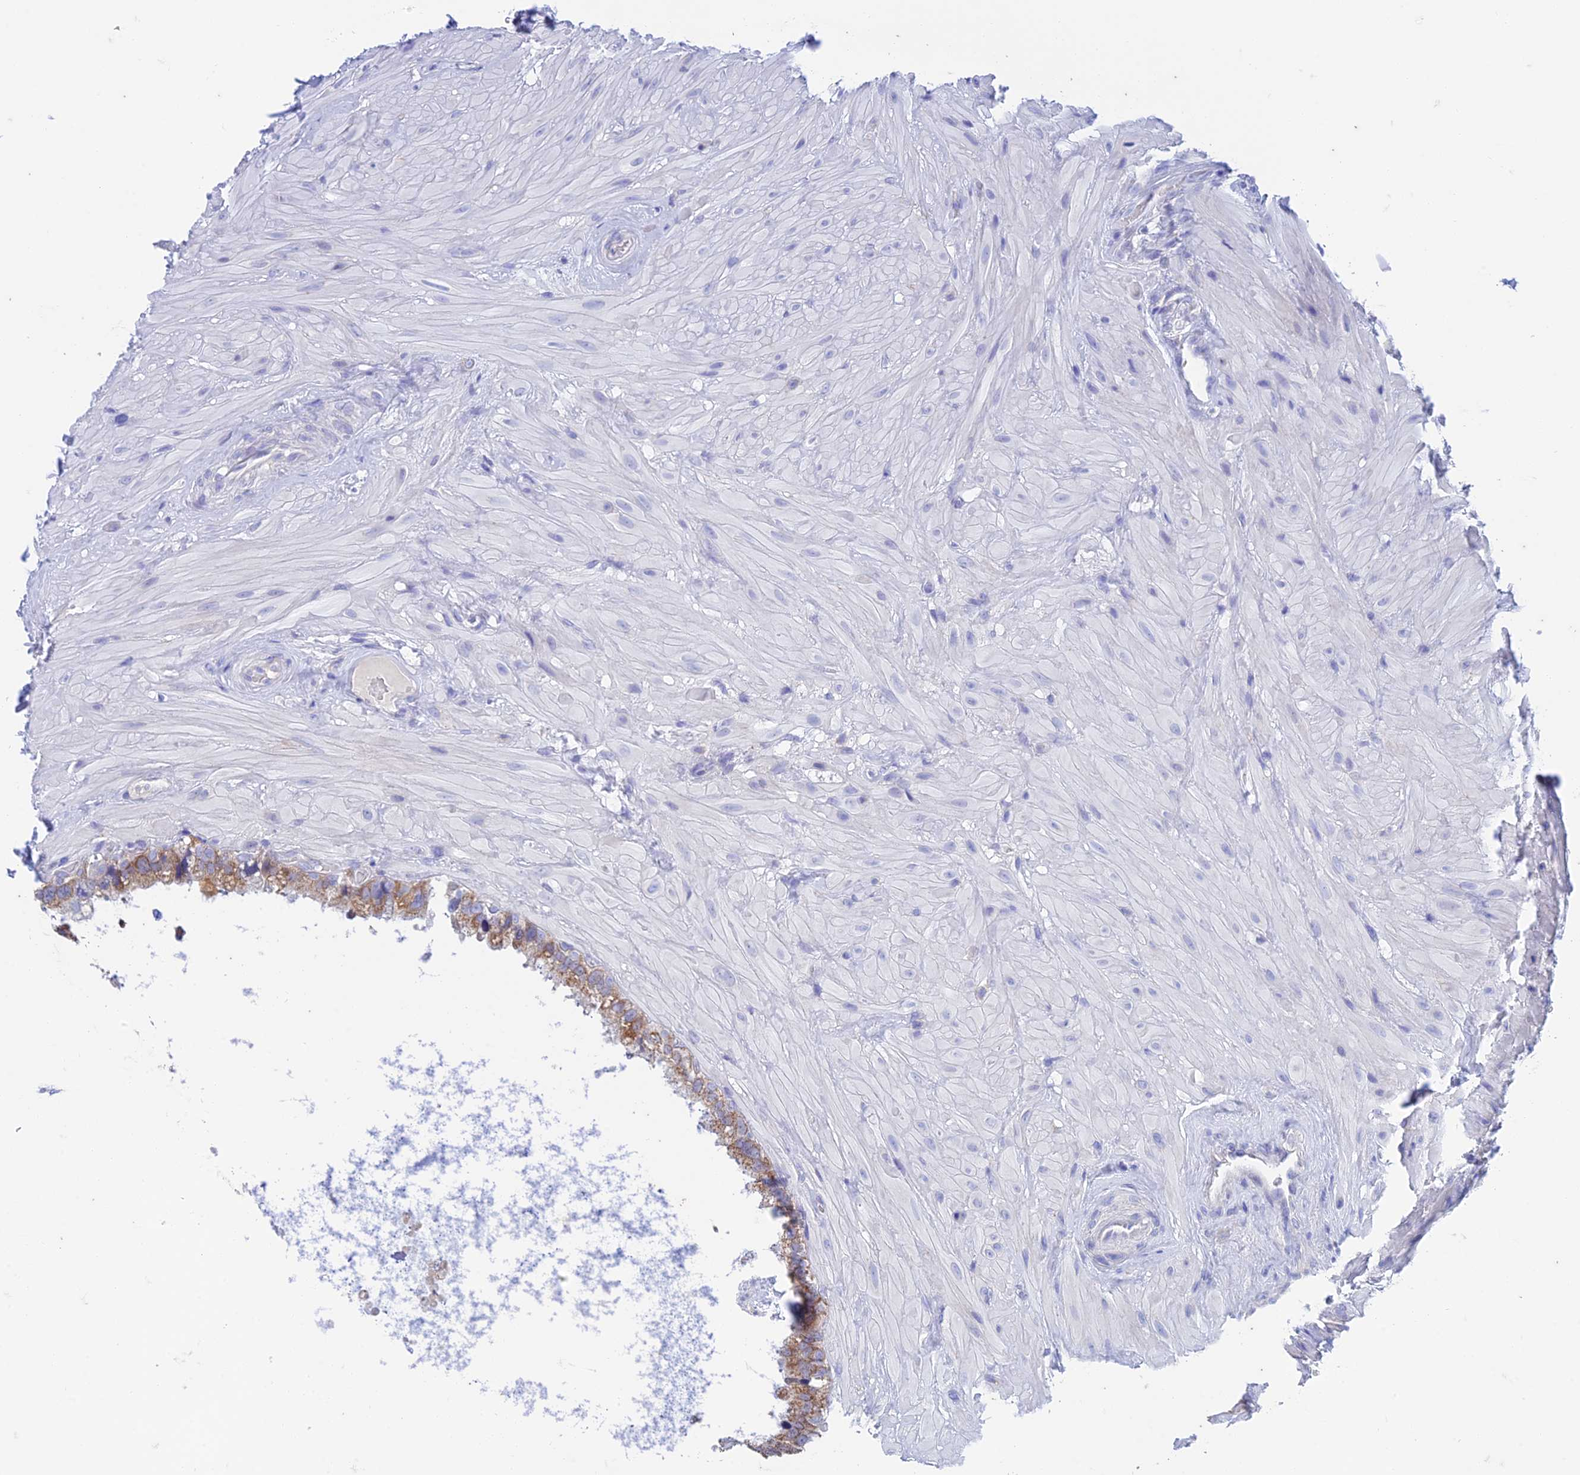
{"staining": {"intensity": "moderate", "quantity": "25%-75%", "location": "cytoplasmic/membranous"}, "tissue": "seminal vesicle", "cell_type": "Glandular cells", "image_type": "normal", "snomed": [{"axis": "morphology", "description": "Normal tissue, NOS"}, {"axis": "topography", "description": "Seminal veicle"}, {"axis": "topography", "description": "Peripheral nerve tissue"}], "caption": "Seminal vesicle was stained to show a protein in brown. There is medium levels of moderate cytoplasmic/membranous positivity in about 25%-75% of glandular cells. The staining was performed using DAB, with brown indicating positive protein expression. Nuclei are stained blue with hematoxylin.", "gene": "ZNF181", "patient": {"sex": "male", "age": 67}}